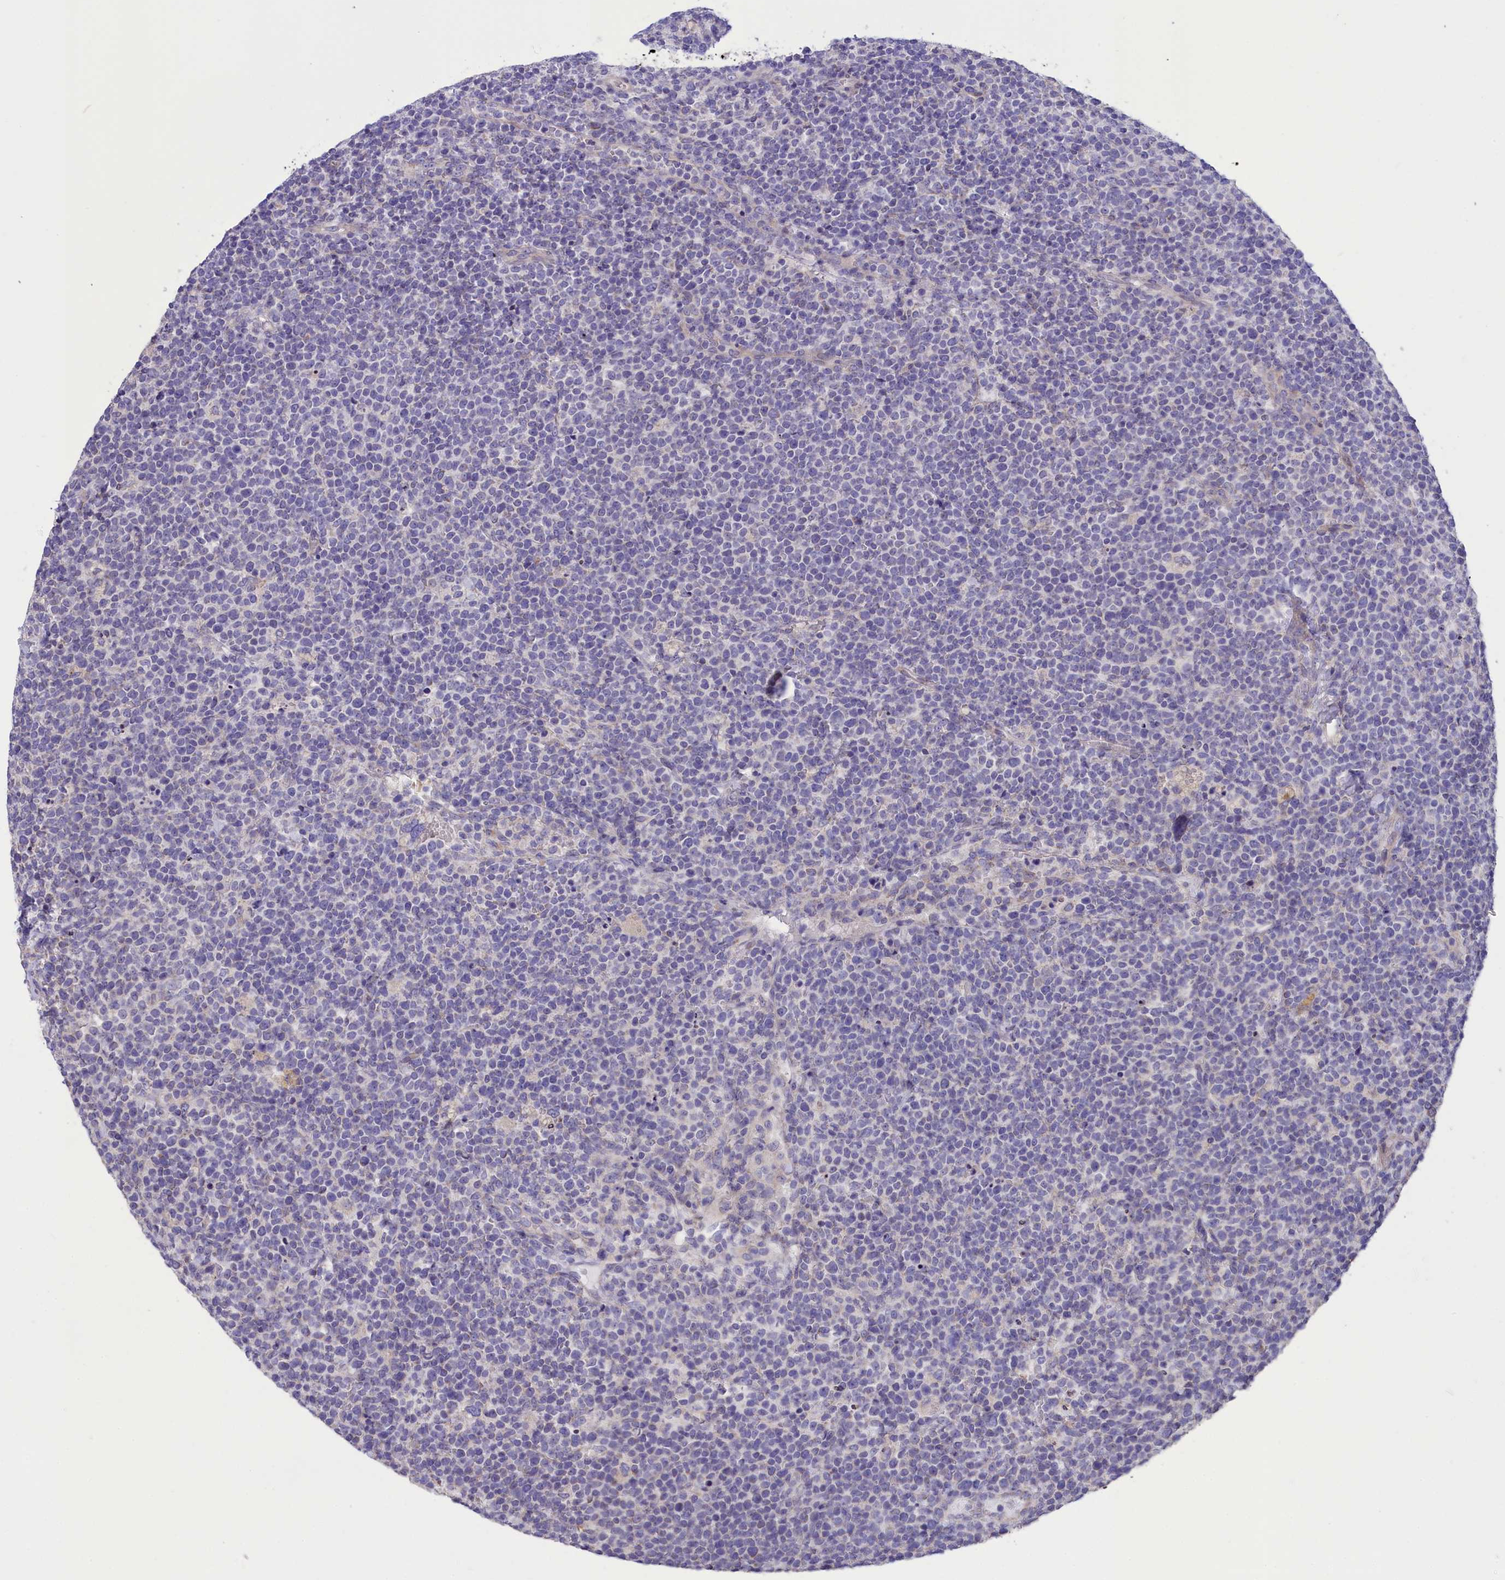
{"staining": {"intensity": "negative", "quantity": "none", "location": "none"}, "tissue": "lymphoma", "cell_type": "Tumor cells", "image_type": "cancer", "snomed": [{"axis": "morphology", "description": "Malignant lymphoma, non-Hodgkin's type, High grade"}, {"axis": "topography", "description": "Lymph node"}], "caption": "The photomicrograph demonstrates no staining of tumor cells in high-grade malignant lymphoma, non-Hodgkin's type.", "gene": "CYP2U1", "patient": {"sex": "male", "age": 61}}